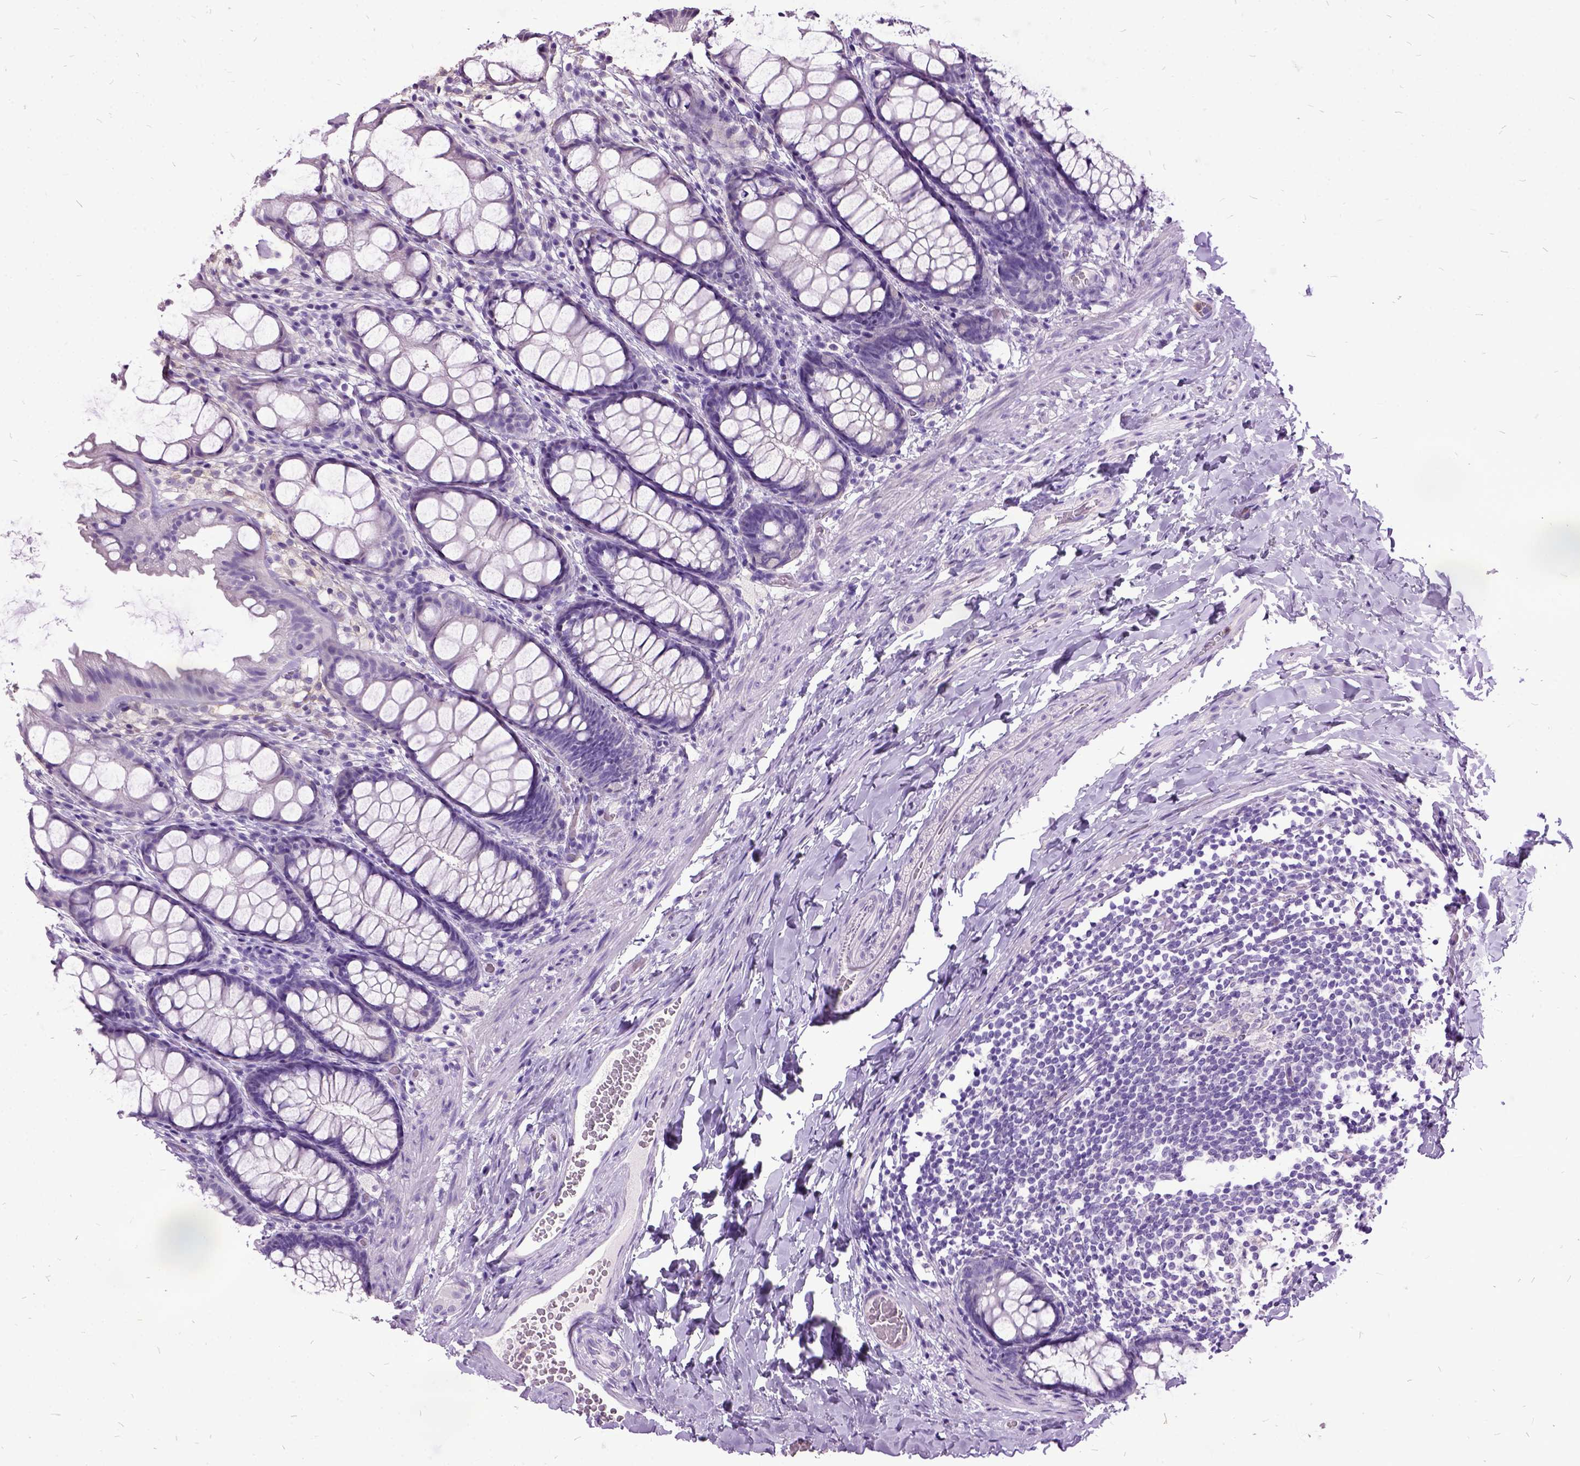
{"staining": {"intensity": "negative", "quantity": "none", "location": "none"}, "tissue": "colon", "cell_type": "Endothelial cells", "image_type": "normal", "snomed": [{"axis": "morphology", "description": "Normal tissue, NOS"}, {"axis": "topography", "description": "Colon"}], "caption": "This is an IHC image of normal colon. There is no positivity in endothelial cells.", "gene": "MME", "patient": {"sex": "male", "age": 47}}